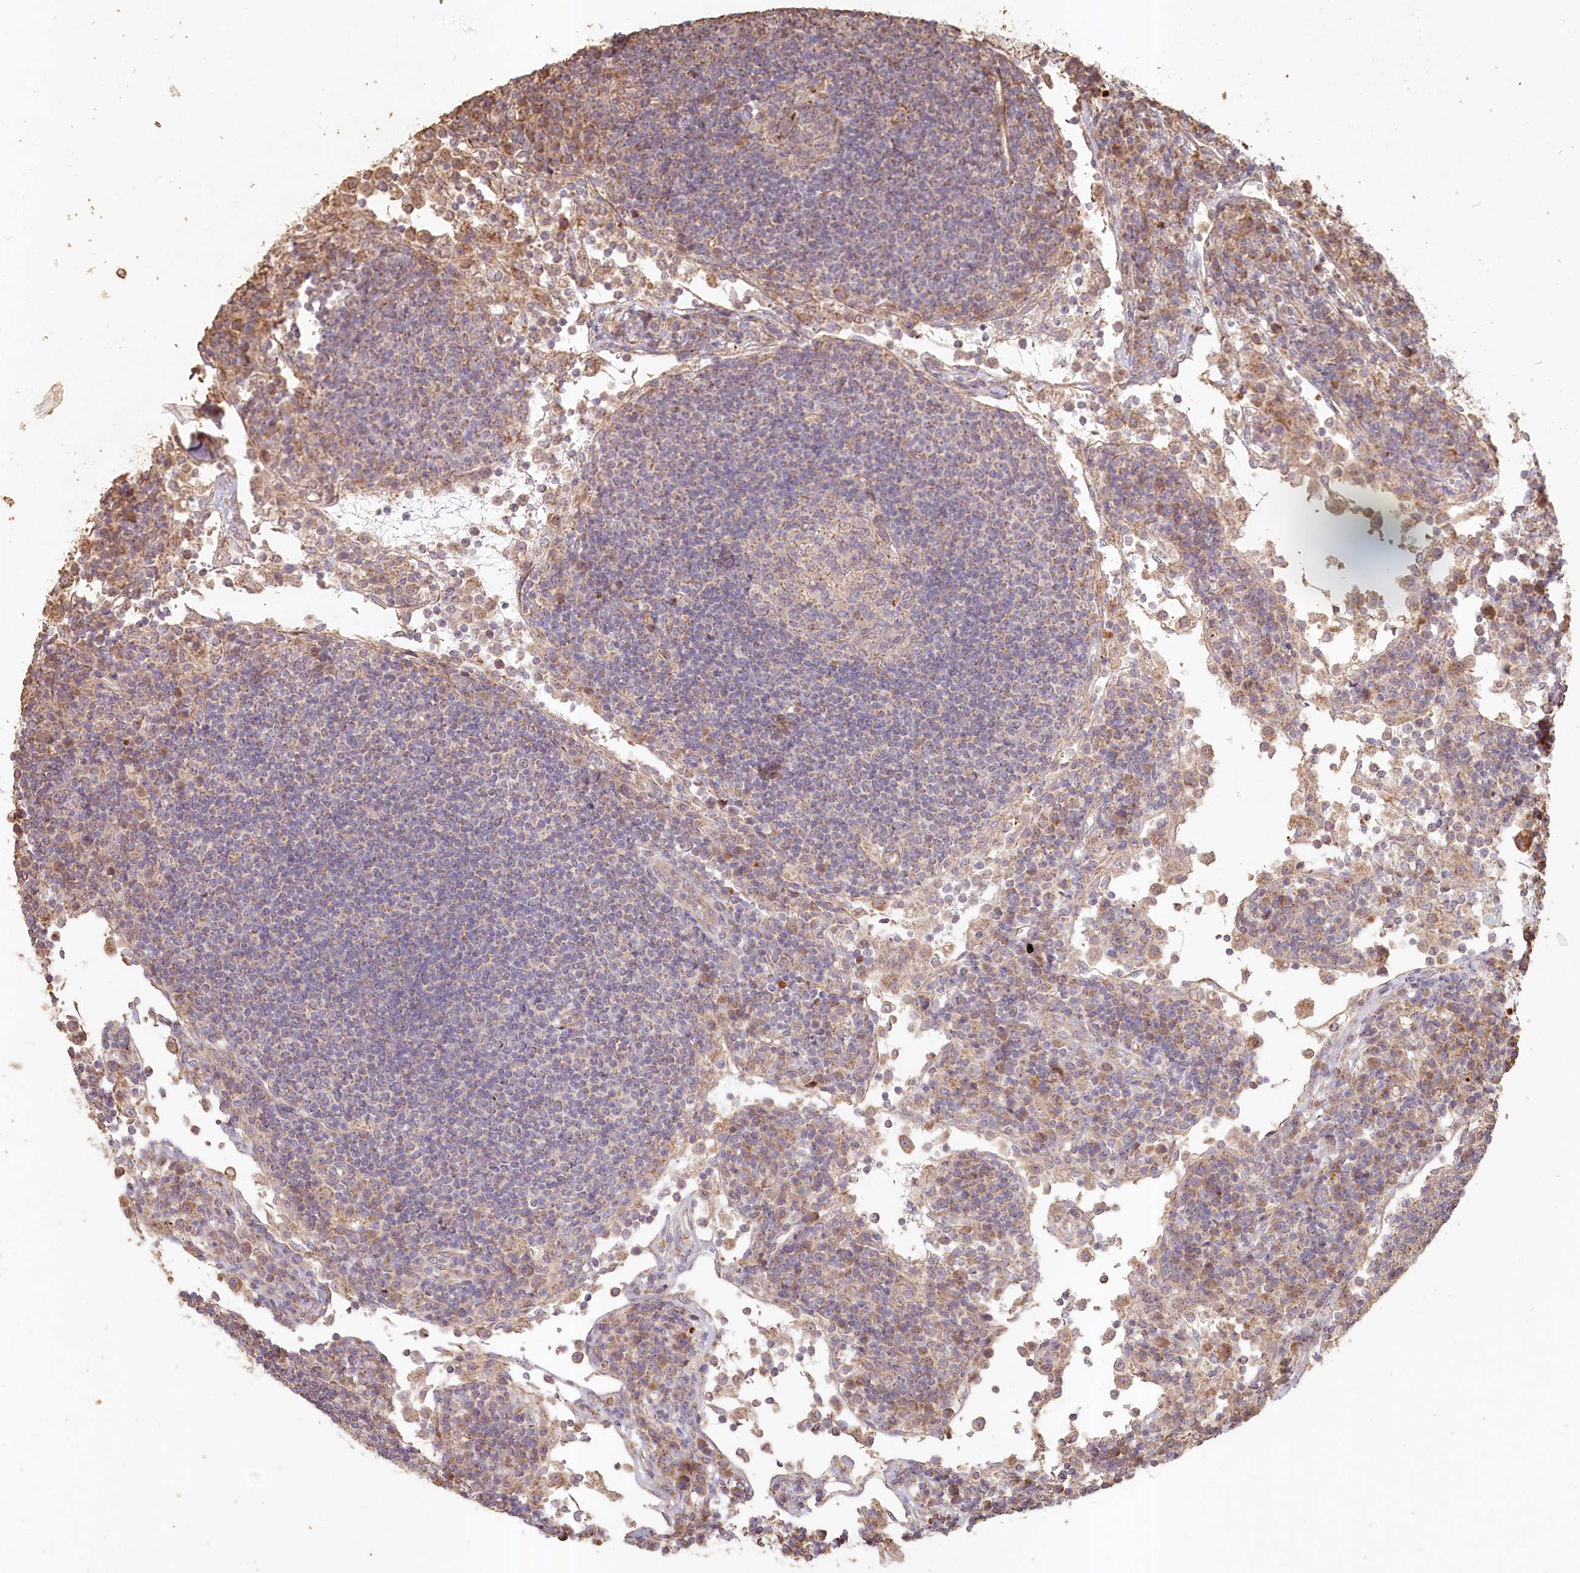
{"staining": {"intensity": "weak", "quantity": "25%-75%", "location": "cytoplasmic/membranous"}, "tissue": "lymph node", "cell_type": "Germinal center cells", "image_type": "normal", "snomed": [{"axis": "morphology", "description": "Normal tissue, NOS"}, {"axis": "topography", "description": "Lymph node"}], "caption": "The image displays staining of benign lymph node, revealing weak cytoplasmic/membranous protein expression (brown color) within germinal center cells. The staining is performed using DAB (3,3'-diaminobenzidine) brown chromogen to label protein expression. The nuclei are counter-stained blue using hematoxylin.", "gene": "HAL", "patient": {"sex": "female", "age": 53}}